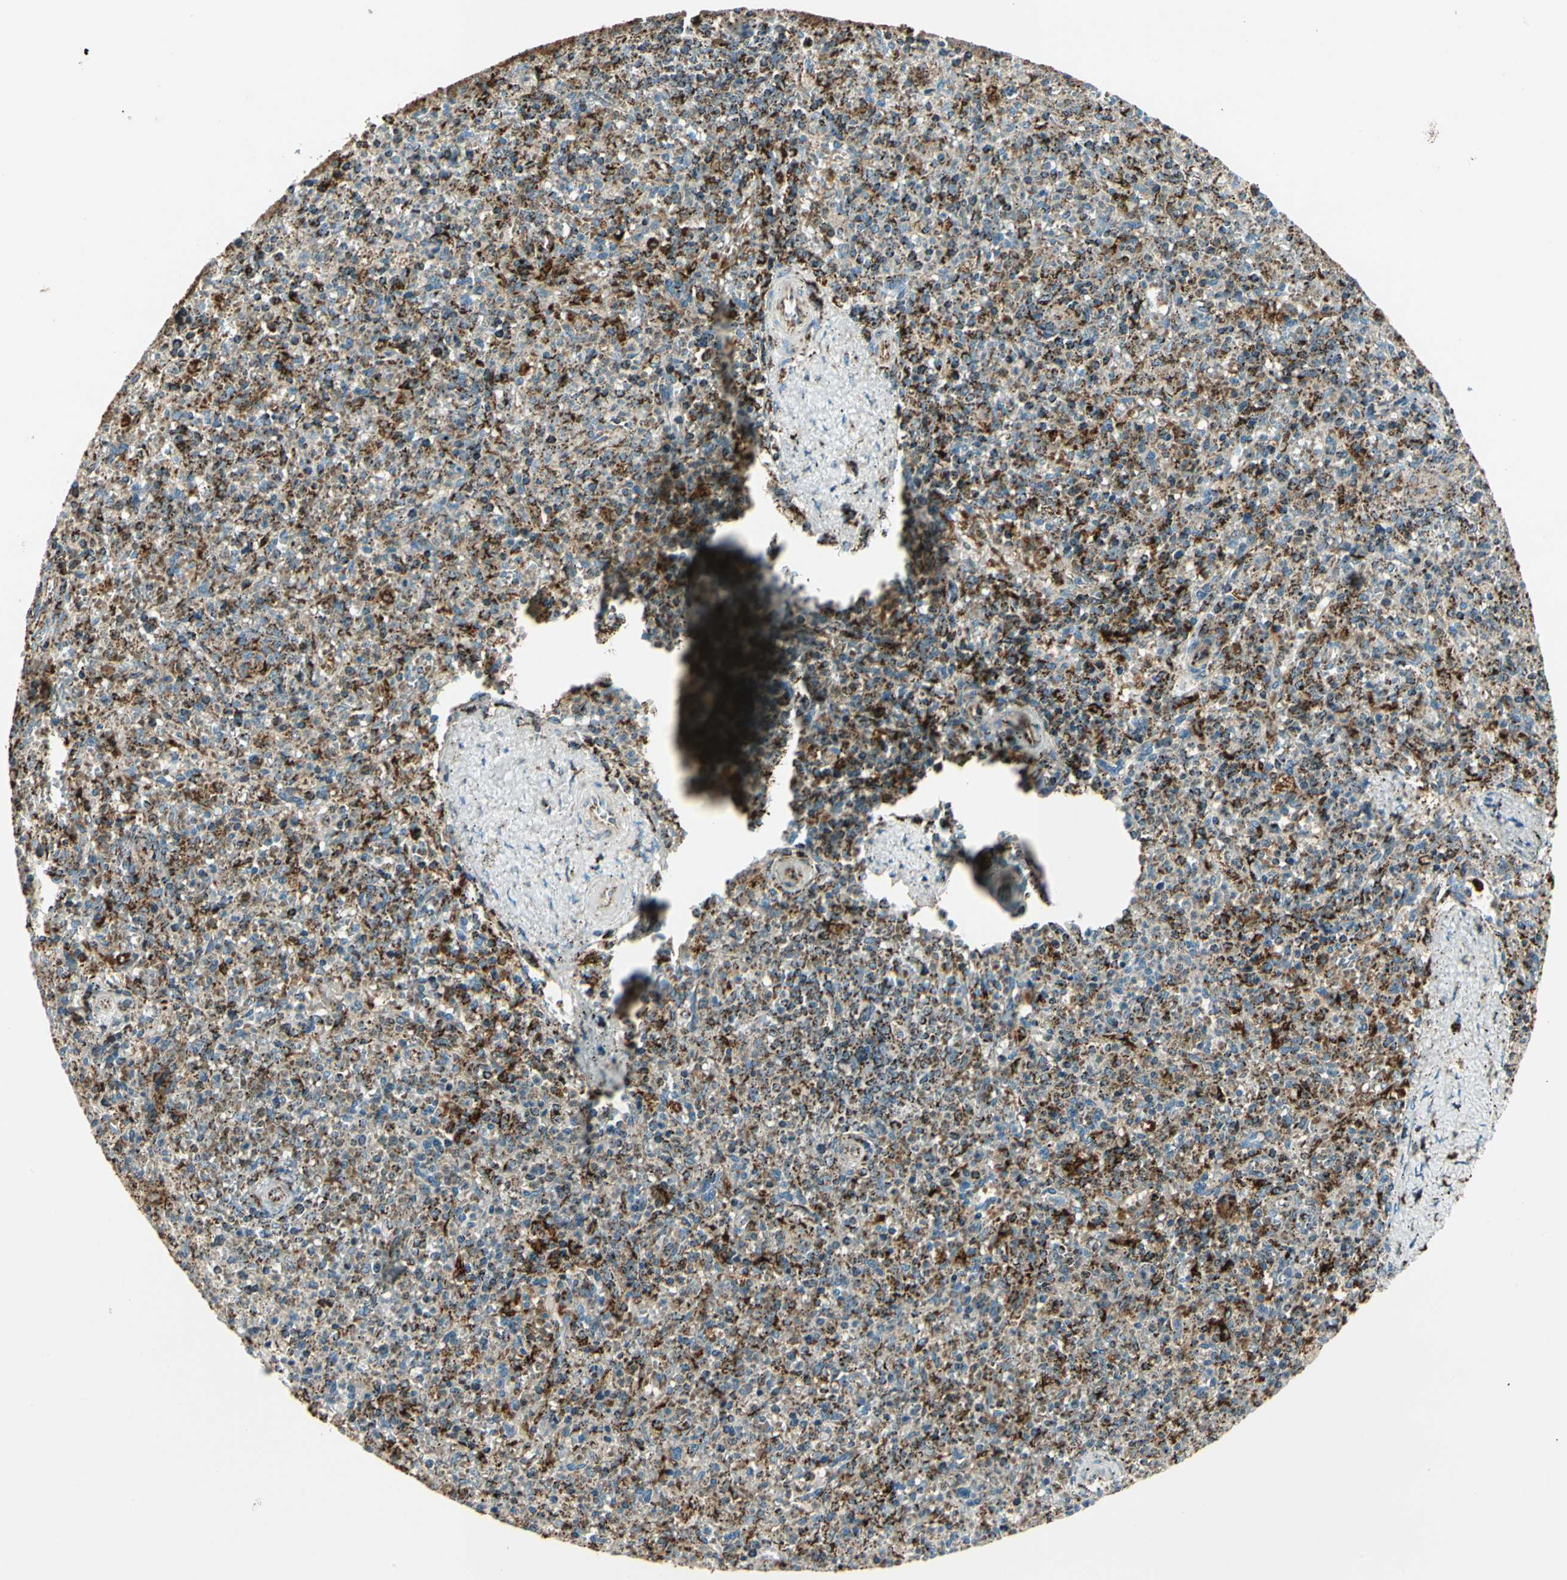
{"staining": {"intensity": "strong", "quantity": "<25%", "location": "cytoplasmic/membranous"}, "tissue": "spleen", "cell_type": "Cells in red pulp", "image_type": "normal", "snomed": [{"axis": "morphology", "description": "Normal tissue, NOS"}, {"axis": "topography", "description": "Spleen"}], "caption": "Approximately <25% of cells in red pulp in normal human spleen reveal strong cytoplasmic/membranous protein expression as visualized by brown immunohistochemical staining.", "gene": "ME2", "patient": {"sex": "male", "age": 72}}